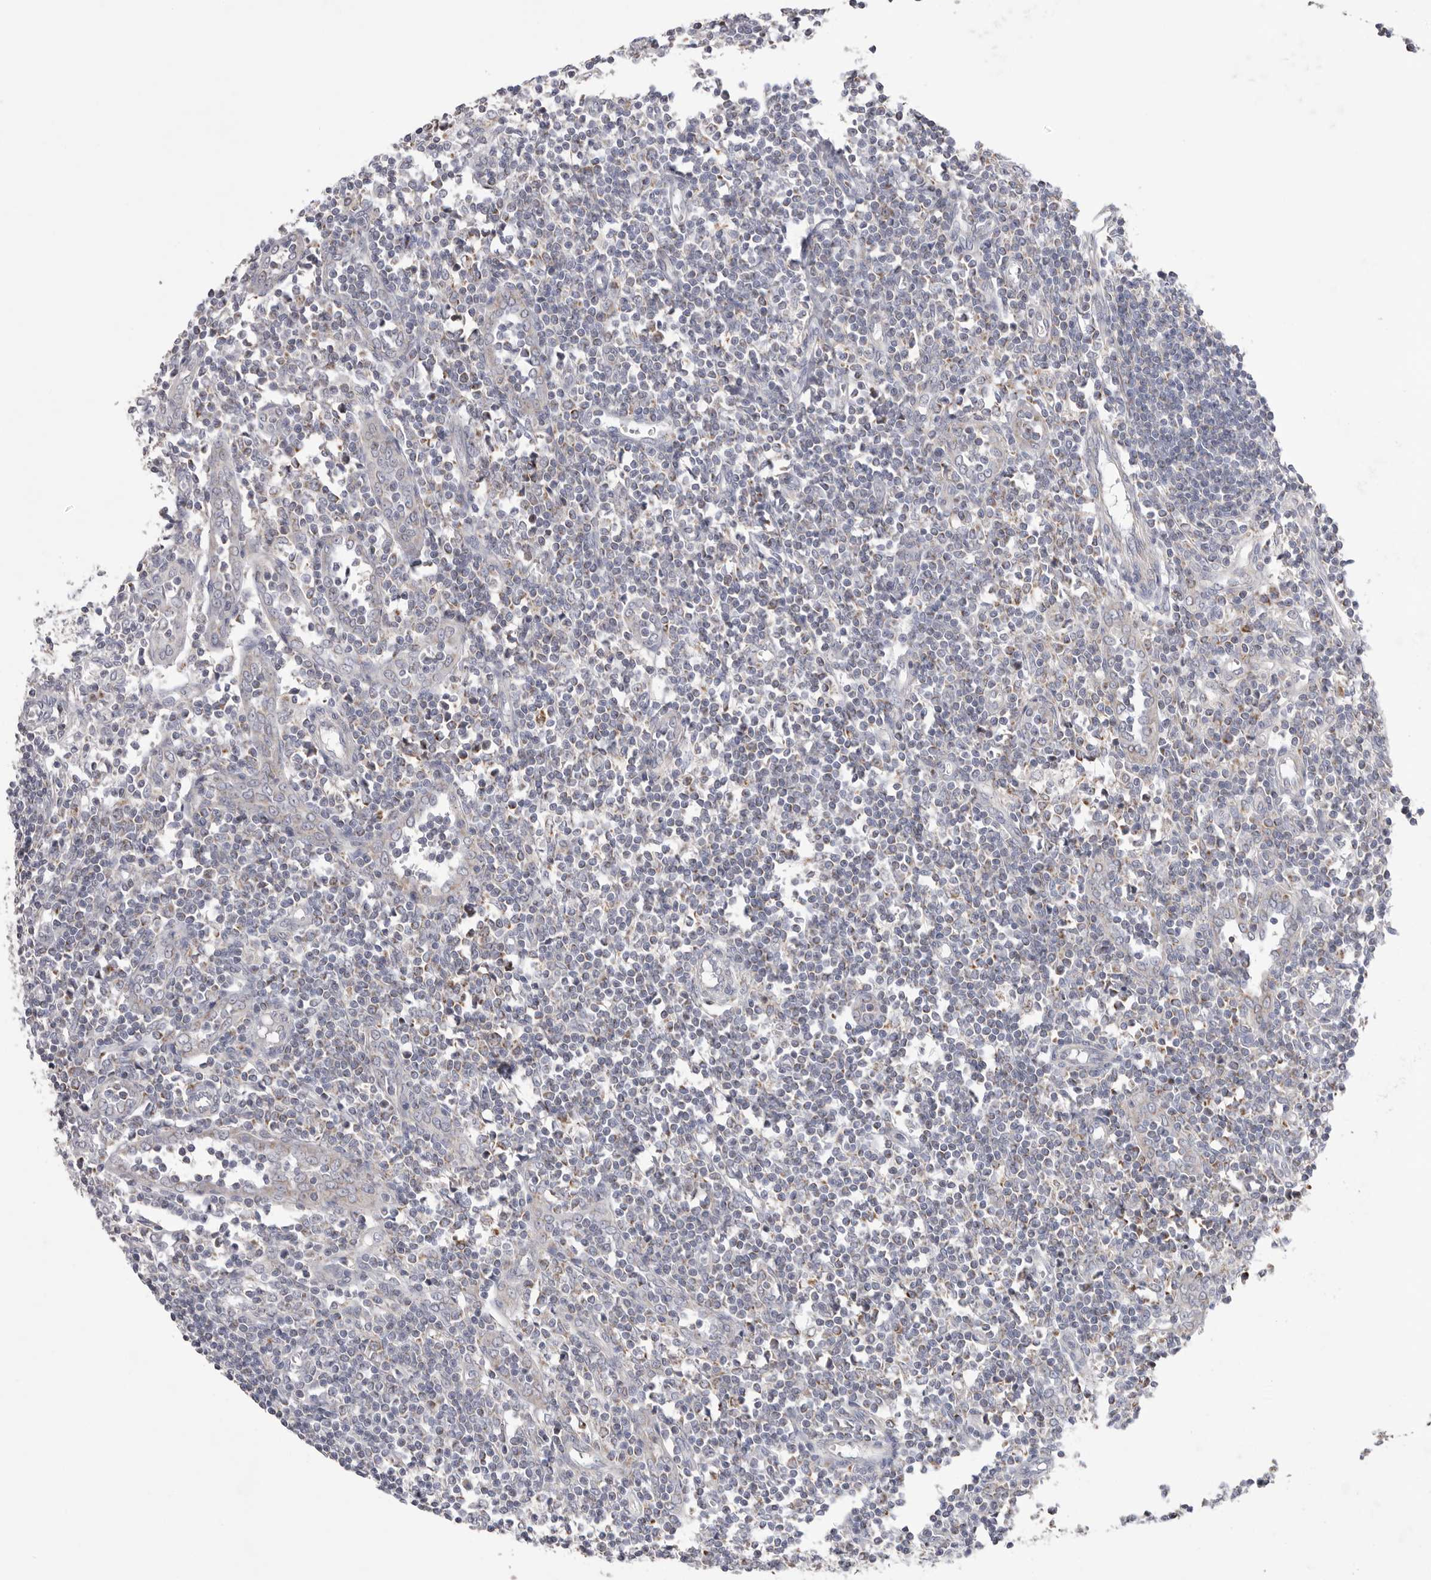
{"staining": {"intensity": "weak", "quantity": "<25%", "location": "cytoplasmic/membranous"}, "tissue": "lymph node", "cell_type": "Germinal center cells", "image_type": "normal", "snomed": [{"axis": "morphology", "description": "Normal tissue, NOS"}, {"axis": "morphology", "description": "Malignant melanoma, Metastatic site"}, {"axis": "topography", "description": "Lymph node"}], "caption": "Germinal center cells show no significant expression in benign lymph node. (DAB IHC with hematoxylin counter stain).", "gene": "VDAC3", "patient": {"sex": "male", "age": 41}}